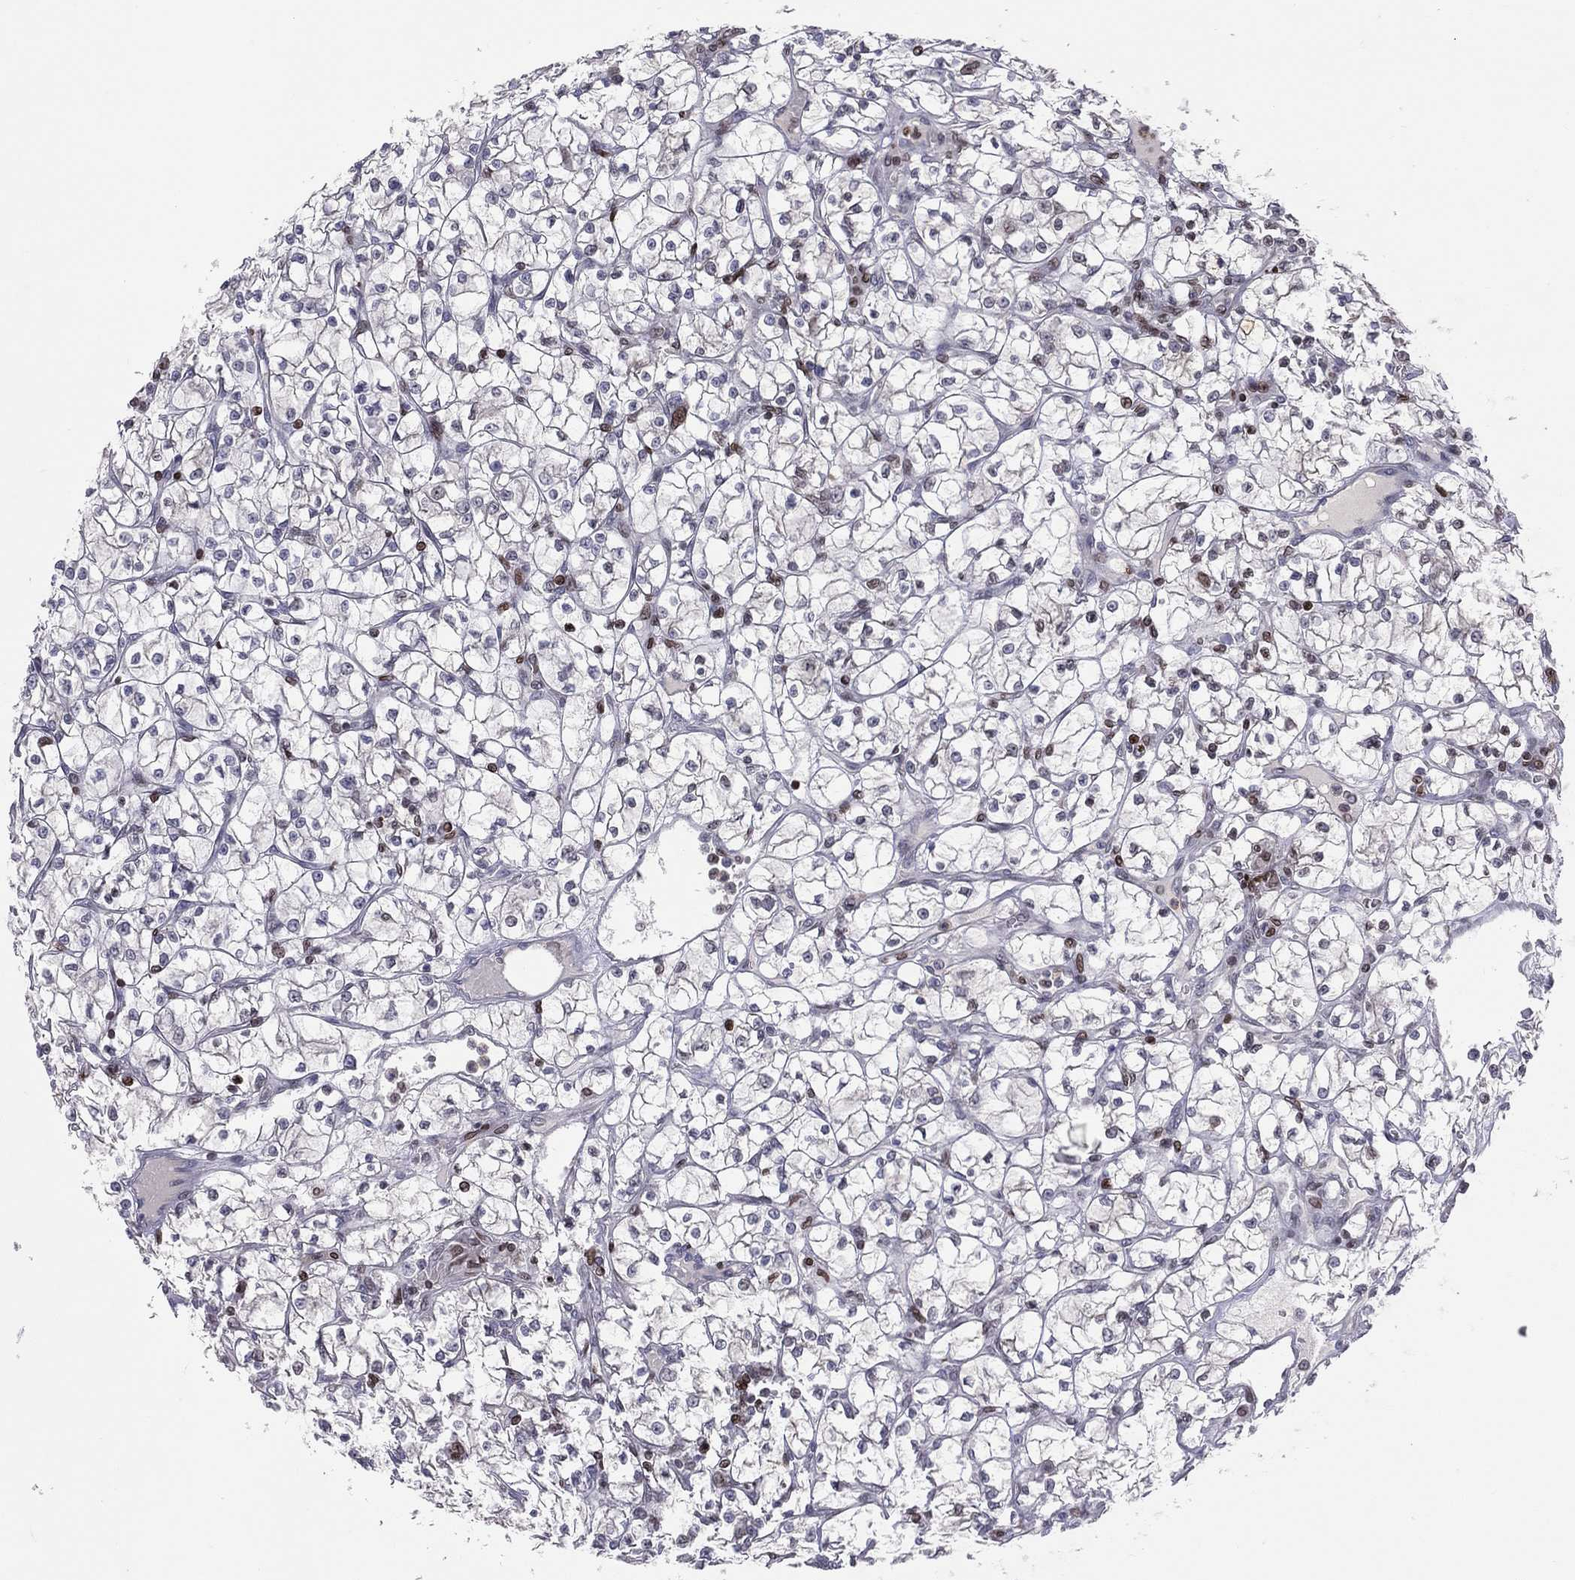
{"staining": {"intensity": "moderate", "quantity": "<25%", "location": "nuclear"}, "tissue": "renal cancer", "cell_type": "Tumor cells", "image_type": "cancer", "snomed": [{"axis": "morphology", "description": "Adenocarcinoma, NOS"}, {"axis": "topography", "description": "Kidney"}], "caption": "Adenocarcinoma (renal) stained for a protein (brown) shows moderate nuclear positive positivity in about <25% of tumor cells.", "gene": "DBF4B", "patient": {"sex": "female", "age": 64}}